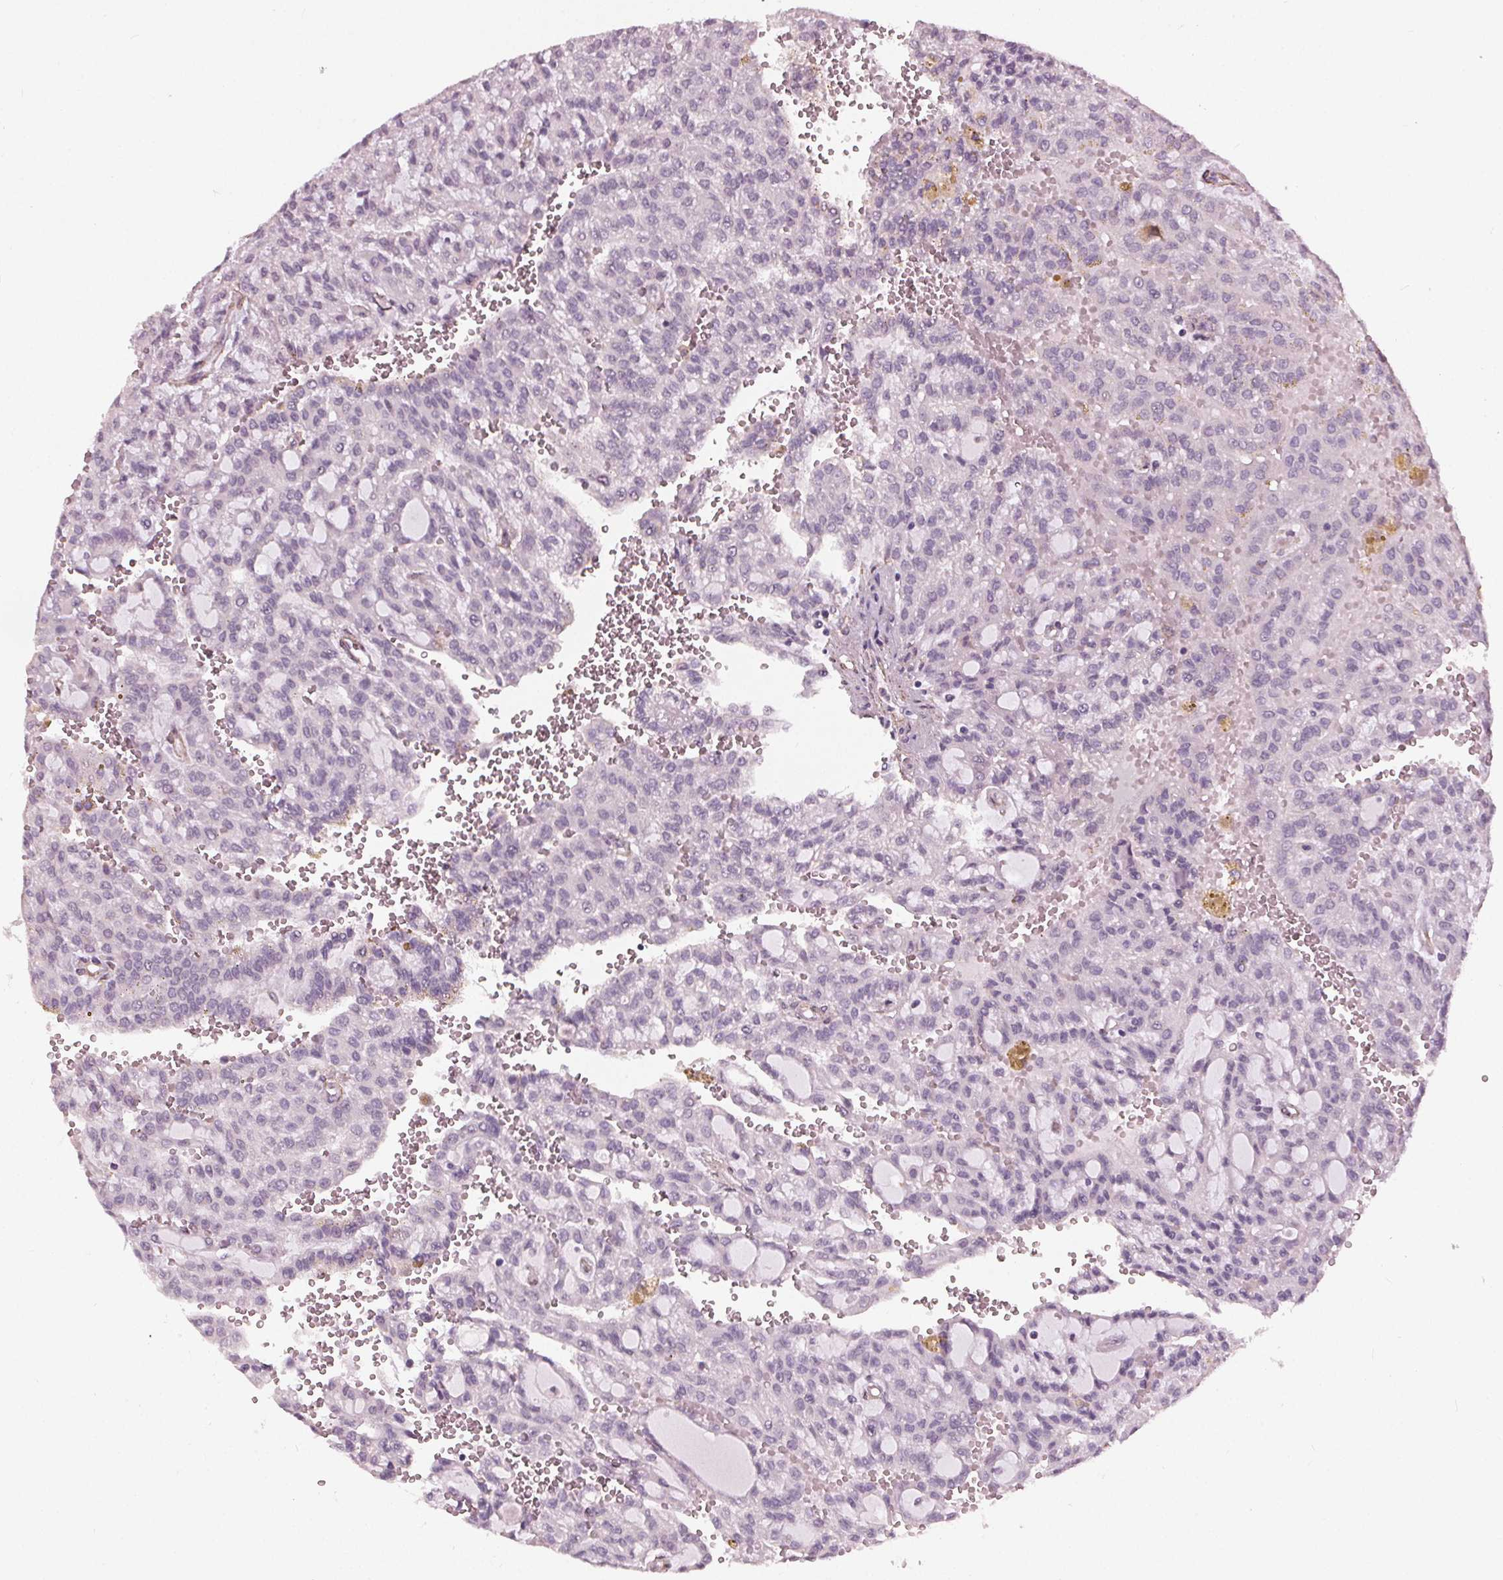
{"staining": {"intensity": "negative", "quantity": "none", "location": "none"}, "tissue": "renal cancer", "cell_type": "Tumor cells", "image_type": "cancer", "snomed": [{"axis": "morphology", "description": "Adenocarcinoma, NOS"}, {"axis": "topography", "description": "Kidney"}], "caption": "Image shows no protein positivity in tumor cells of adenocarcinoma (renal) tissue.", "gene": "PKP1", "patient": {"sex": "male", "age": 63}}